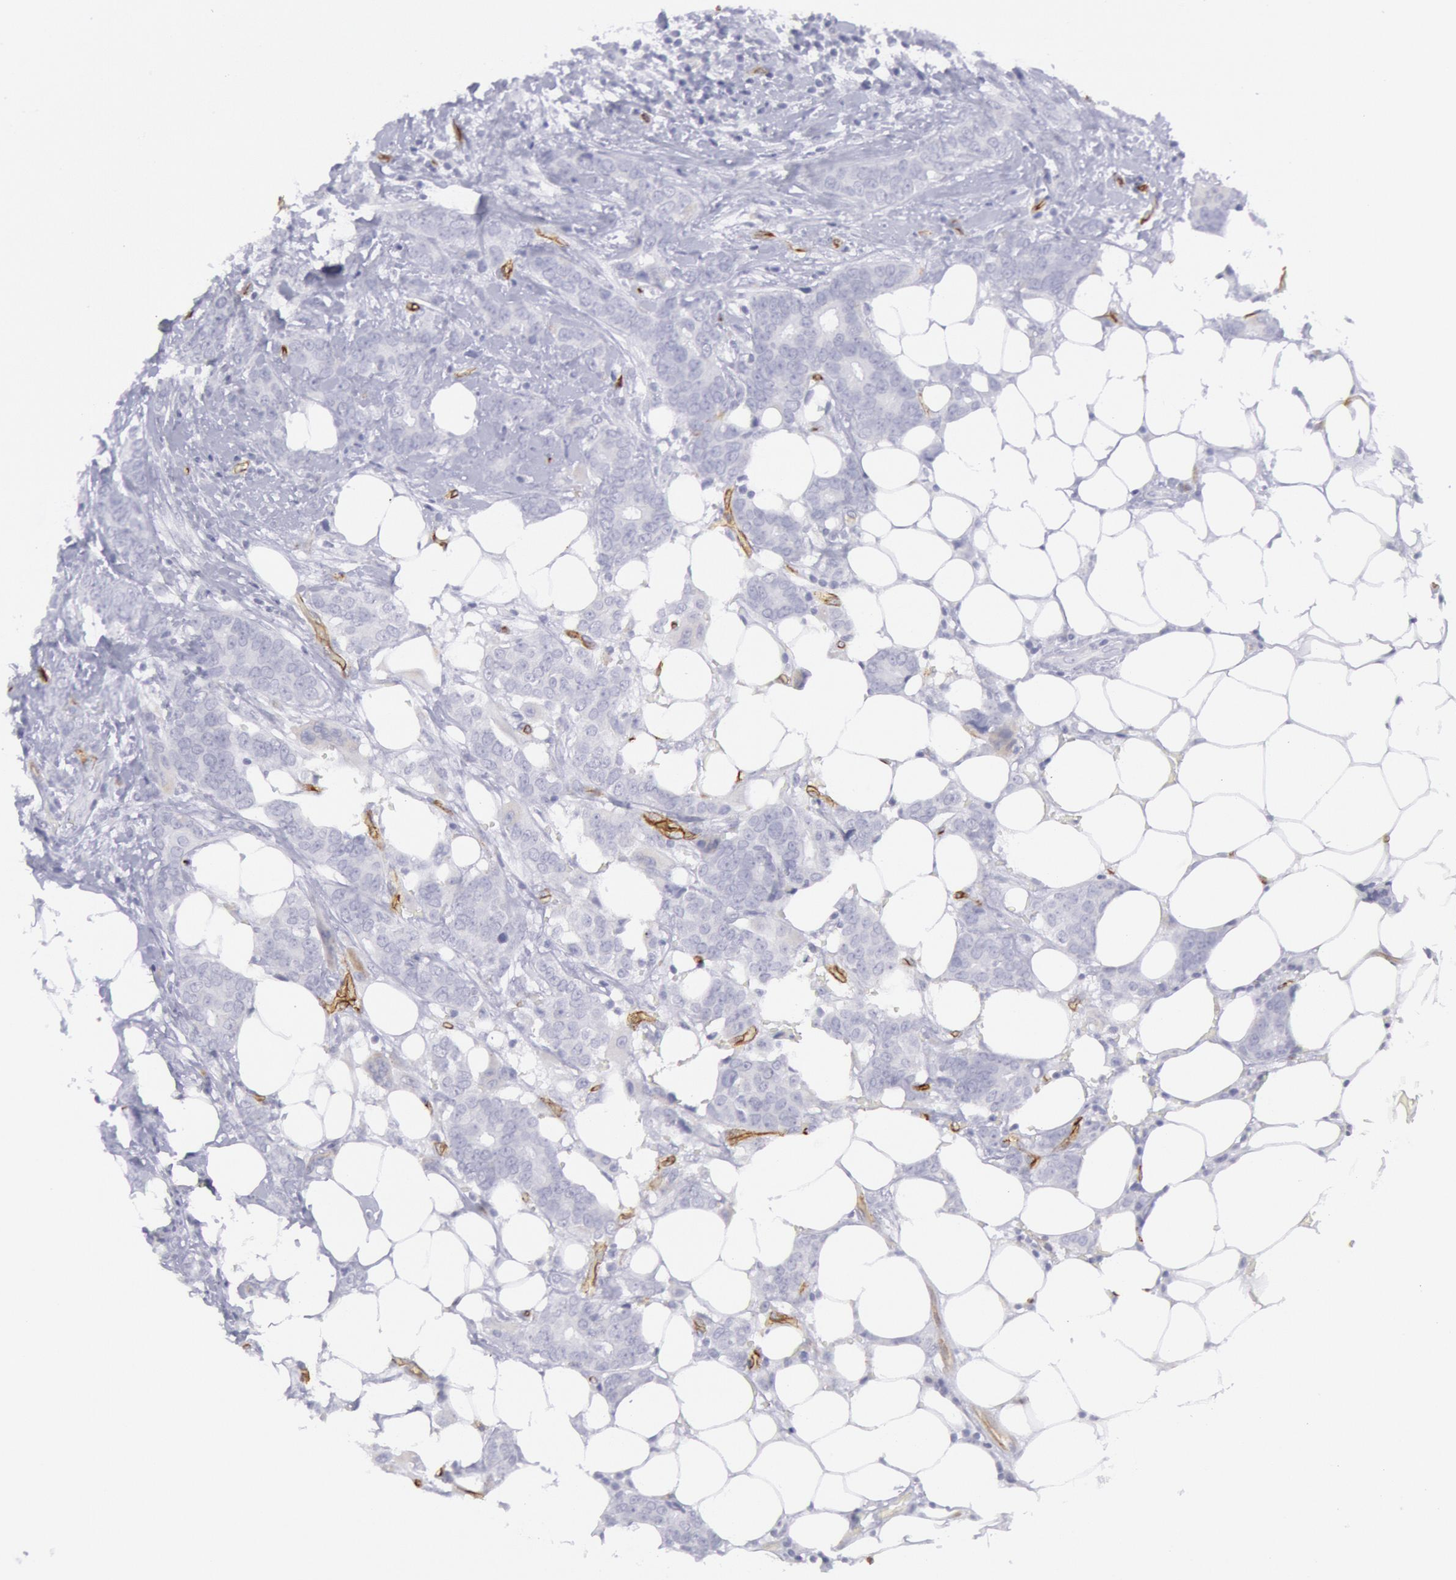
{"staining": {"intensity": "negative", "quantity": "none", "location": "none"}, "tissue": "breast cancer", "cell_type": "Tumor cells", "image_type": "cancer", "snomed": [{"axis": "morphology", "description": "Duct carcinoma"}, {"axis": "topography", "description": "Breast"}], "caption": "The immunohistochemistry (IHC) photomicrograph has no significant positivity in tumor cells of breast cancer (intraductal carcinoma) tissue. Nuclei are stained in blue.", "gene": "CDH13", "patient": {"sex": "female", "age": 53}}